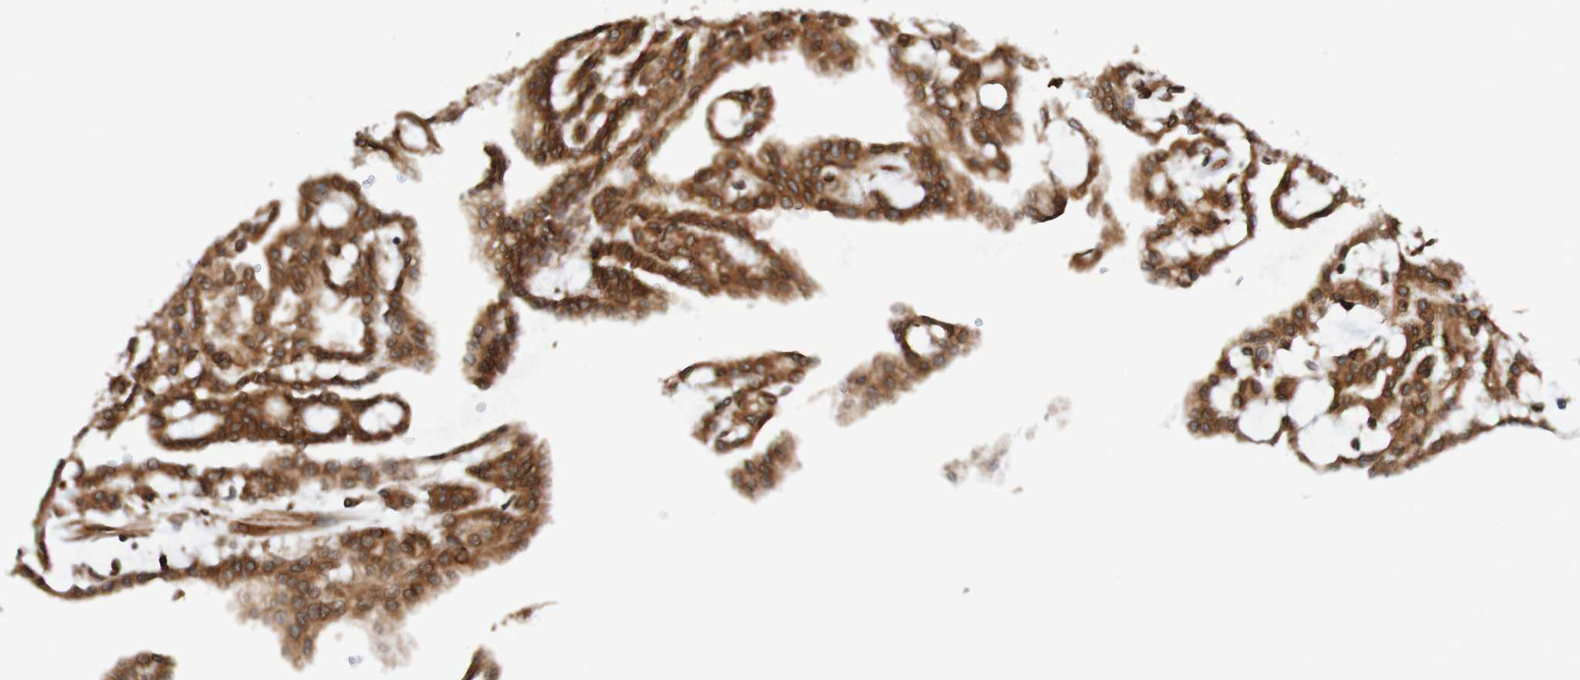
{"staining": {"intensity": "strong", "quantity": ">75%", "location": "cytoplasmic/membranous,nuclear"}, "tissue": "renal cancer", "cell_type": "Tumor cells", "image_type": "cancer", "snomed": [{"axis": "morphology", "description": "Adenocarcinoma, NOS"}, {"axis": "topography", "description": "Kidney"}], "caption": "Approximately >75% of tumor cells in renal cancer demonstrate strong cytoplasmic/membranous and nuclear protein staining as visualized by brown immunohistochemical staining.", "gene": "TMEM109", "patient": {"sex": "male", "age": 63}}